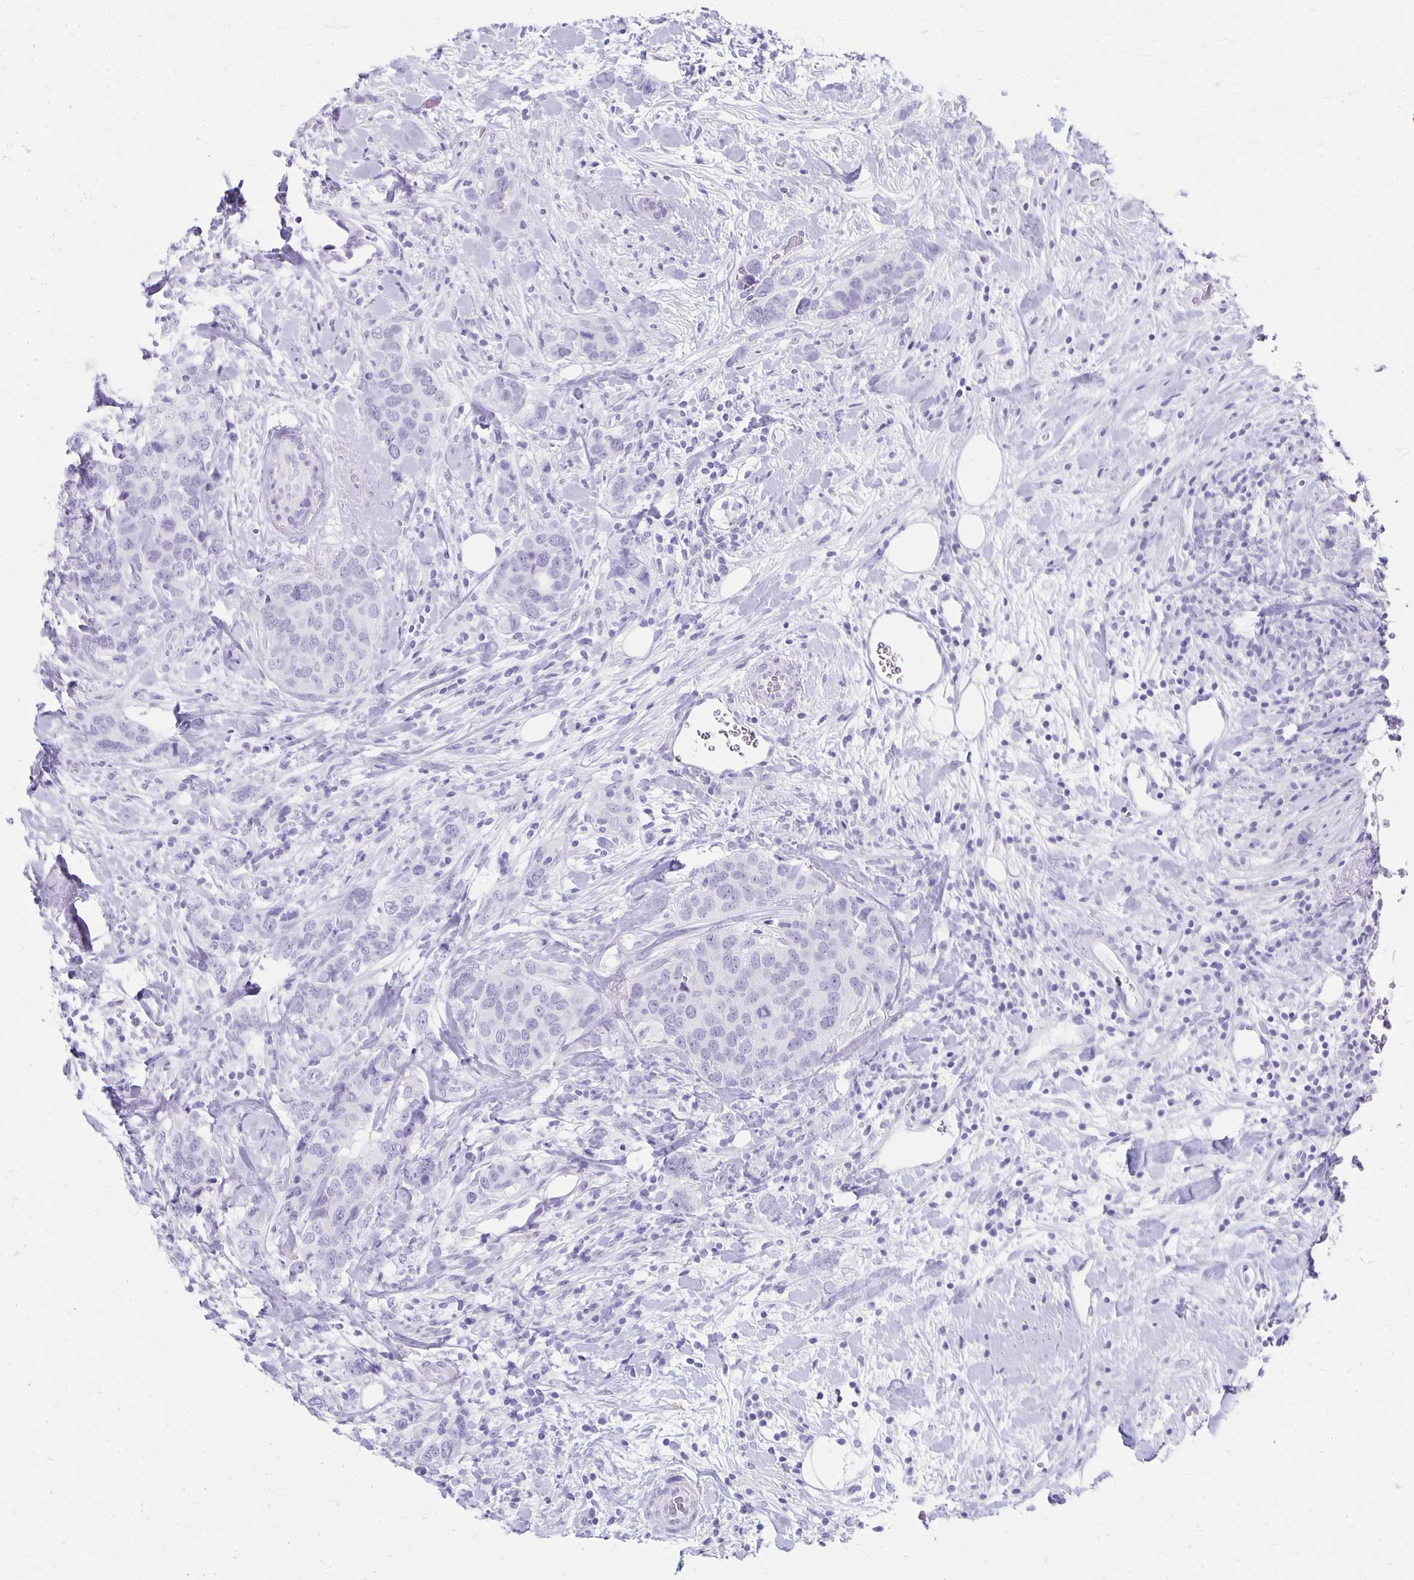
{"staining": {"intensity": "negative", "quantity": "none", "location": "none"}, "tissue": "breast cancer", "cell_type": "Tumor cells", "image_type": "cancer", "snomed": [{"axis": "morphology", "description": "Lobular carcinoma"}, {"axis": "topography", "description": "Breast"}], "caption": "The image exhibits no staining of tumor cells in breast cancer (lobular carcinoma).", "gene": "MAGEC2", "patient": {"sex": "female", "age": 59}}